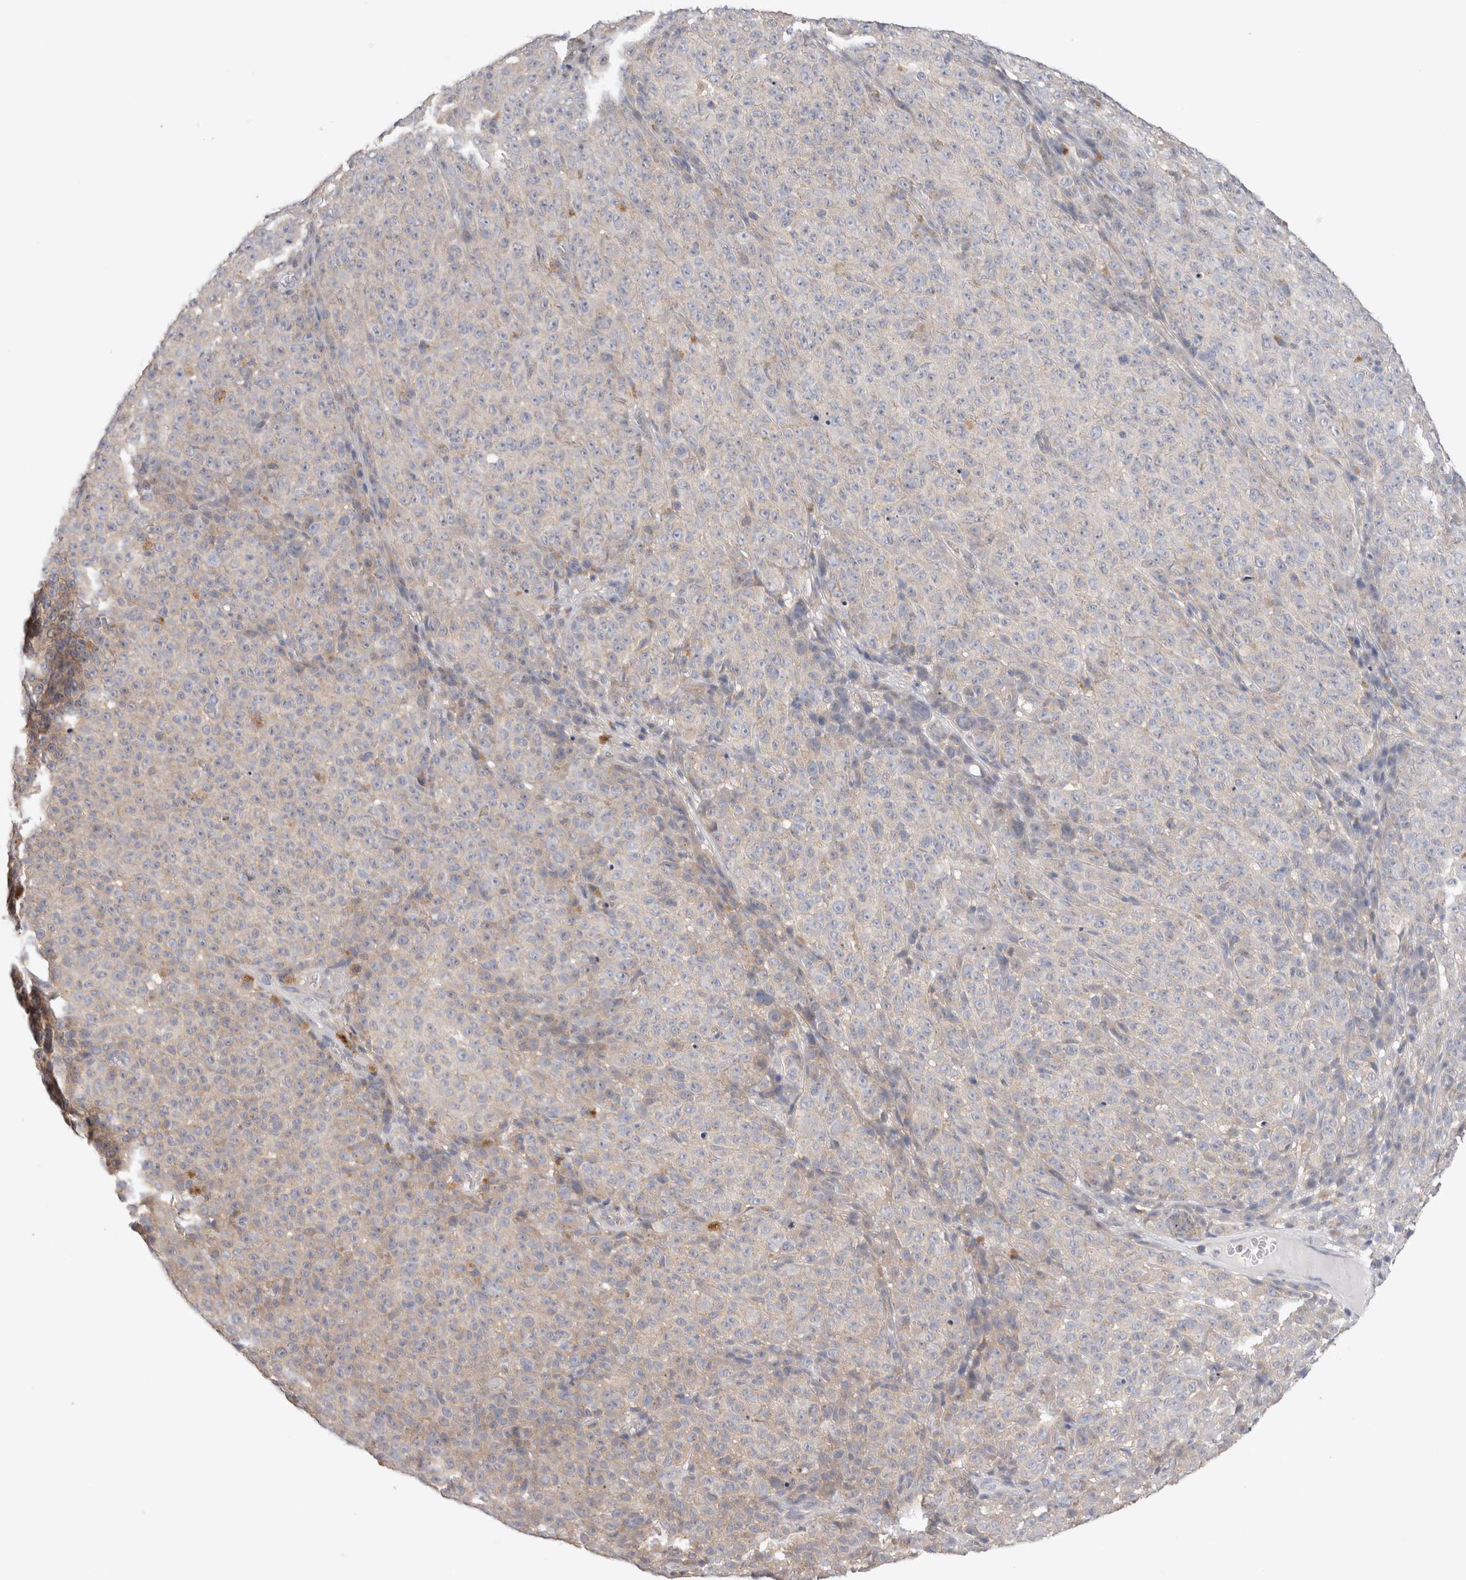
{"staining": {"intensity": "negative", "quantity": "none", "location": "none"}, "tissue": "melanoma", "cell_type": "Tumor cells", "image_type": "cancer", "snomed": [{"axis": "morphology", "description": "Malignant melanoma, NOS"}, {"axis": "topography", "description": "Skin"}], "caption": "An immunohistochemistry (IHC) micrograph of malignant melanoma is shown. There is no staining in tumor cells of malignant melanoma.", "gene": "IFT74", "patient": {"sex": "female", "age": 82}}